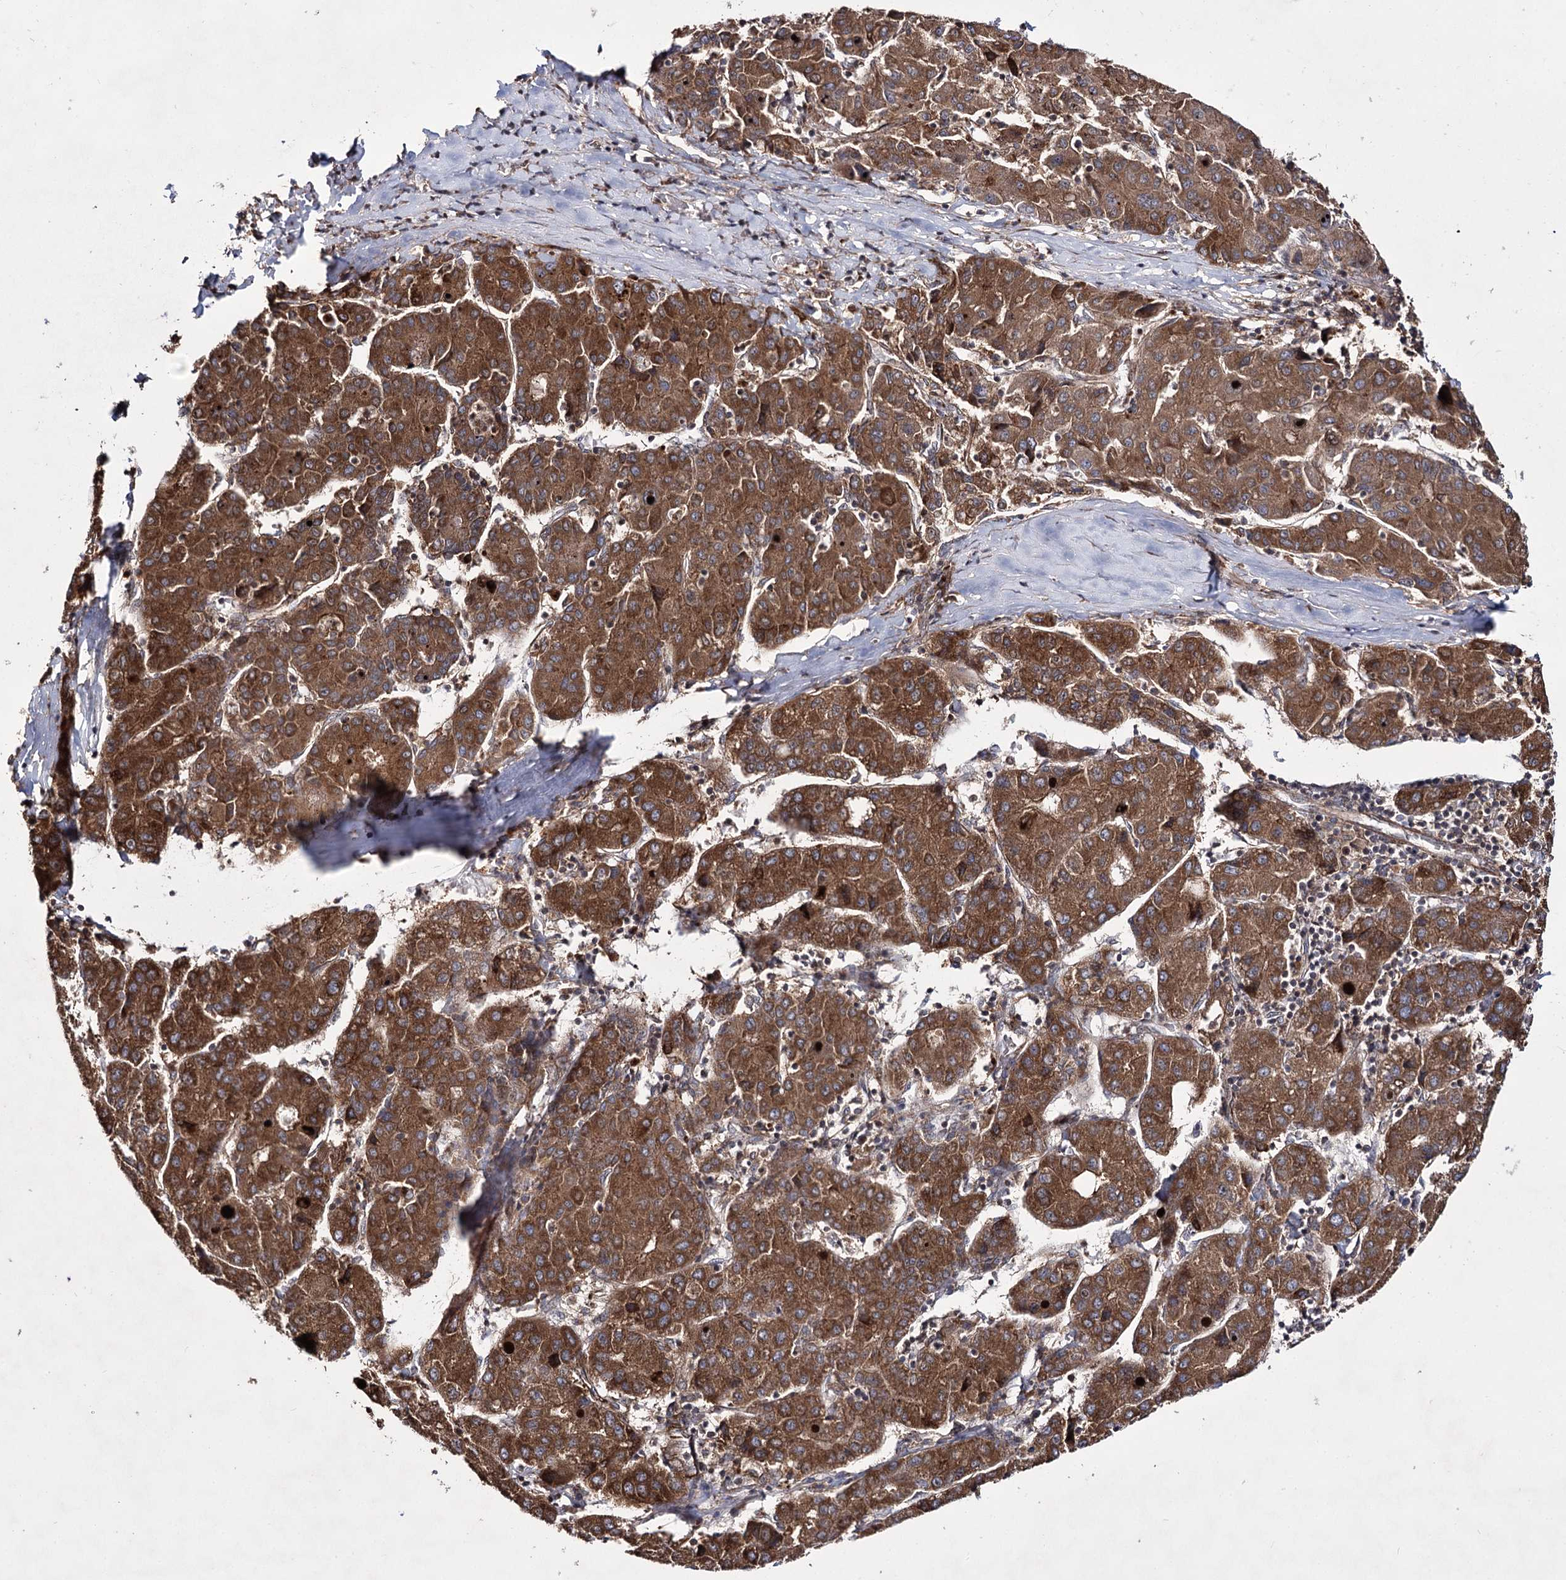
{"staining": {"intensity": "moderate", "quantity": ">75%", "location": "cytoplasmic/membranous"}, "tissue": "liver cancer", "cell_type": "Tumor cells", "image_type": "cancer", "snomed": [{"axis": "morphology", "description": "Carcinoma, Hepatocellular, NOS"}, {"axis": "topography", "description": "Liver"}], "caption": "Hepatocellular carcinoma (liver) was stained to show a protein in brown. There is medium levels of moderate cytoplasmic/membranous positivity in approximately >75% of tumor cells.", "gene": "HECTD2", "patient": {"sex": "male", "age": 65}}